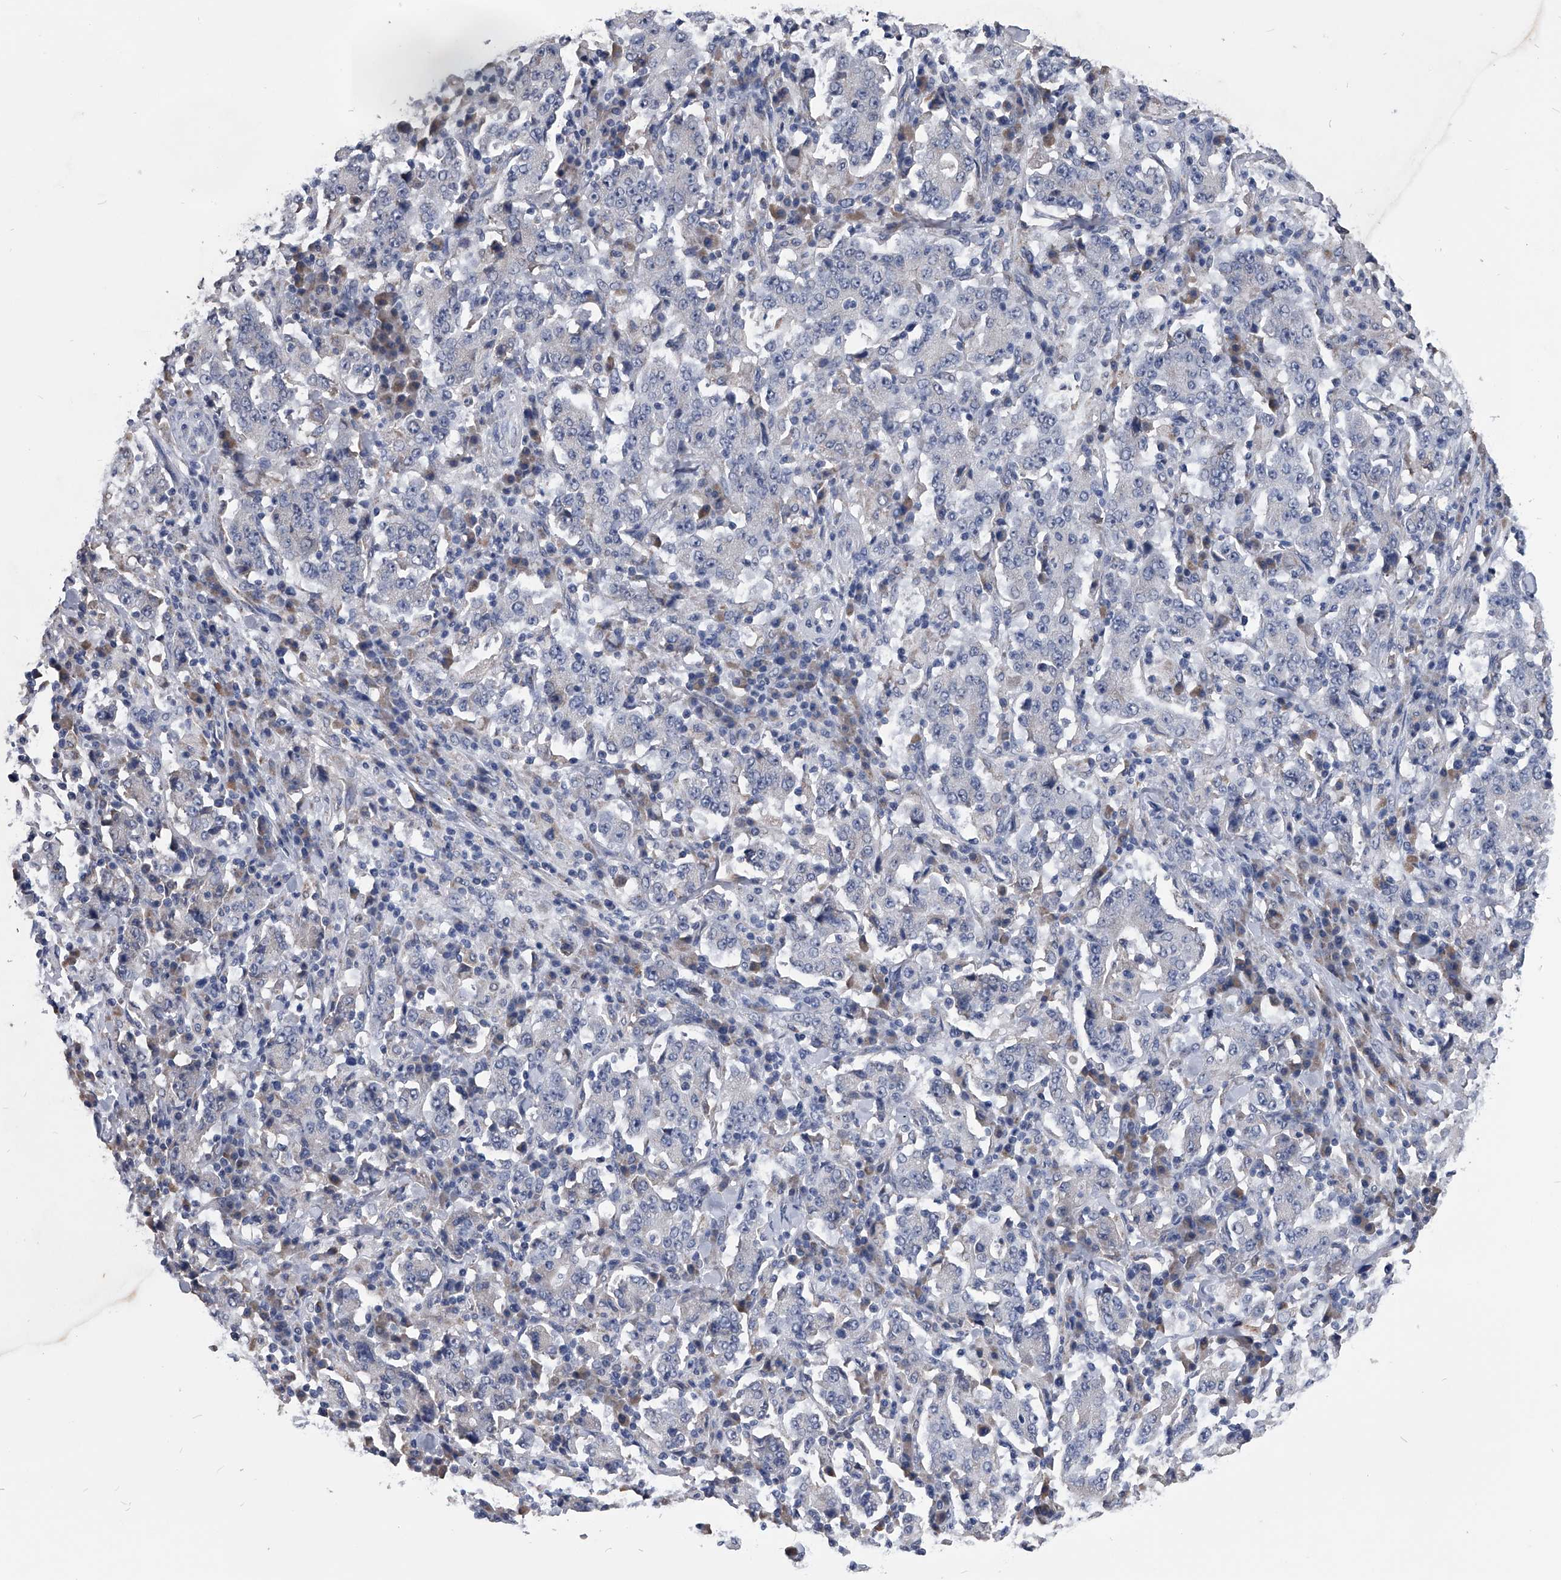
{"staining": {"intensity": "negative", "quantity": "none", "location": "none"}, "tissue": "stomach cancer", "cell_type": "Tumor cells", "image_type": "cancer", "snomed": [{"axis": "morphology", "description": "Normal tissue, NOS"}, {"axis": "morphology", "description": "Adenocarcinoma, NOS"}, {"axis": "topography", "description": "Stomach, upper"}, {"axis": "topography", "description": "Stomach"}], "caption": "DAB immunohistochemical staining of adenocarcinoma (stomach) shows no significant positivity in tumor cells.", "gene": "OAT", "patient": {"sex": "male", "age": 59}}